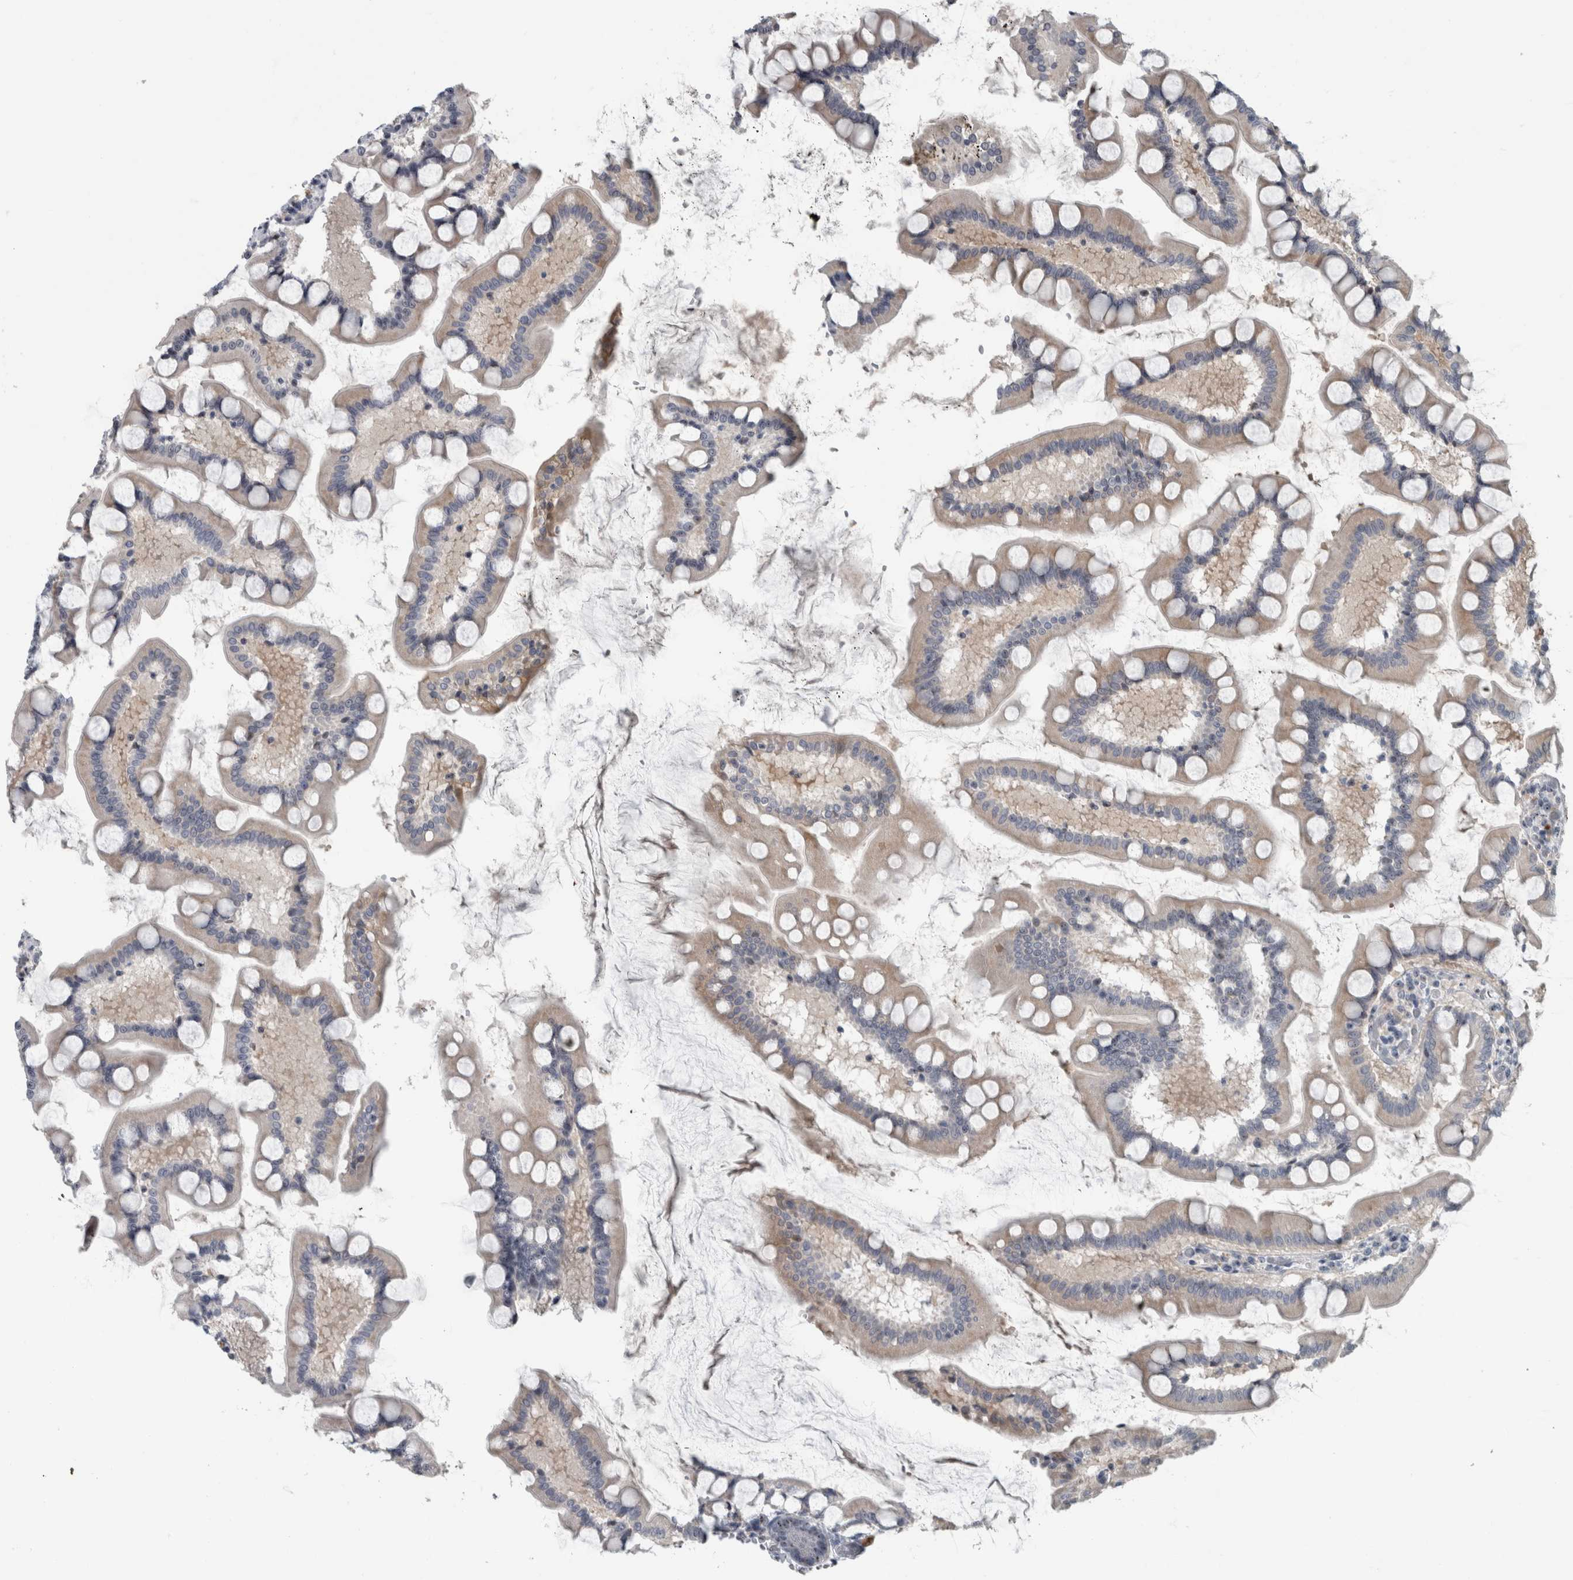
{"staining": {"intensity": "weak", "quantity": "25%-75%", "location": "nuclear"}, "tissue": "small intestine", "cell_type": "Glandular cells", "image_type": "normal", "snomed": [{"axis": "morphology", "description": "Normal tissue, NOS"}, {"axis": "topography", "description": "Small intestine"}], "caption": "A histopathology image of small intestine stained for a protein reveals weak nuclear brown staining in glandular cells. The staining was performed using DAB, with brown indicating positive protein expression. Nuclei are stained blue with hematoxylin.", "gene": "UTP6", "patient": {"sex": "male", "age": 41}}